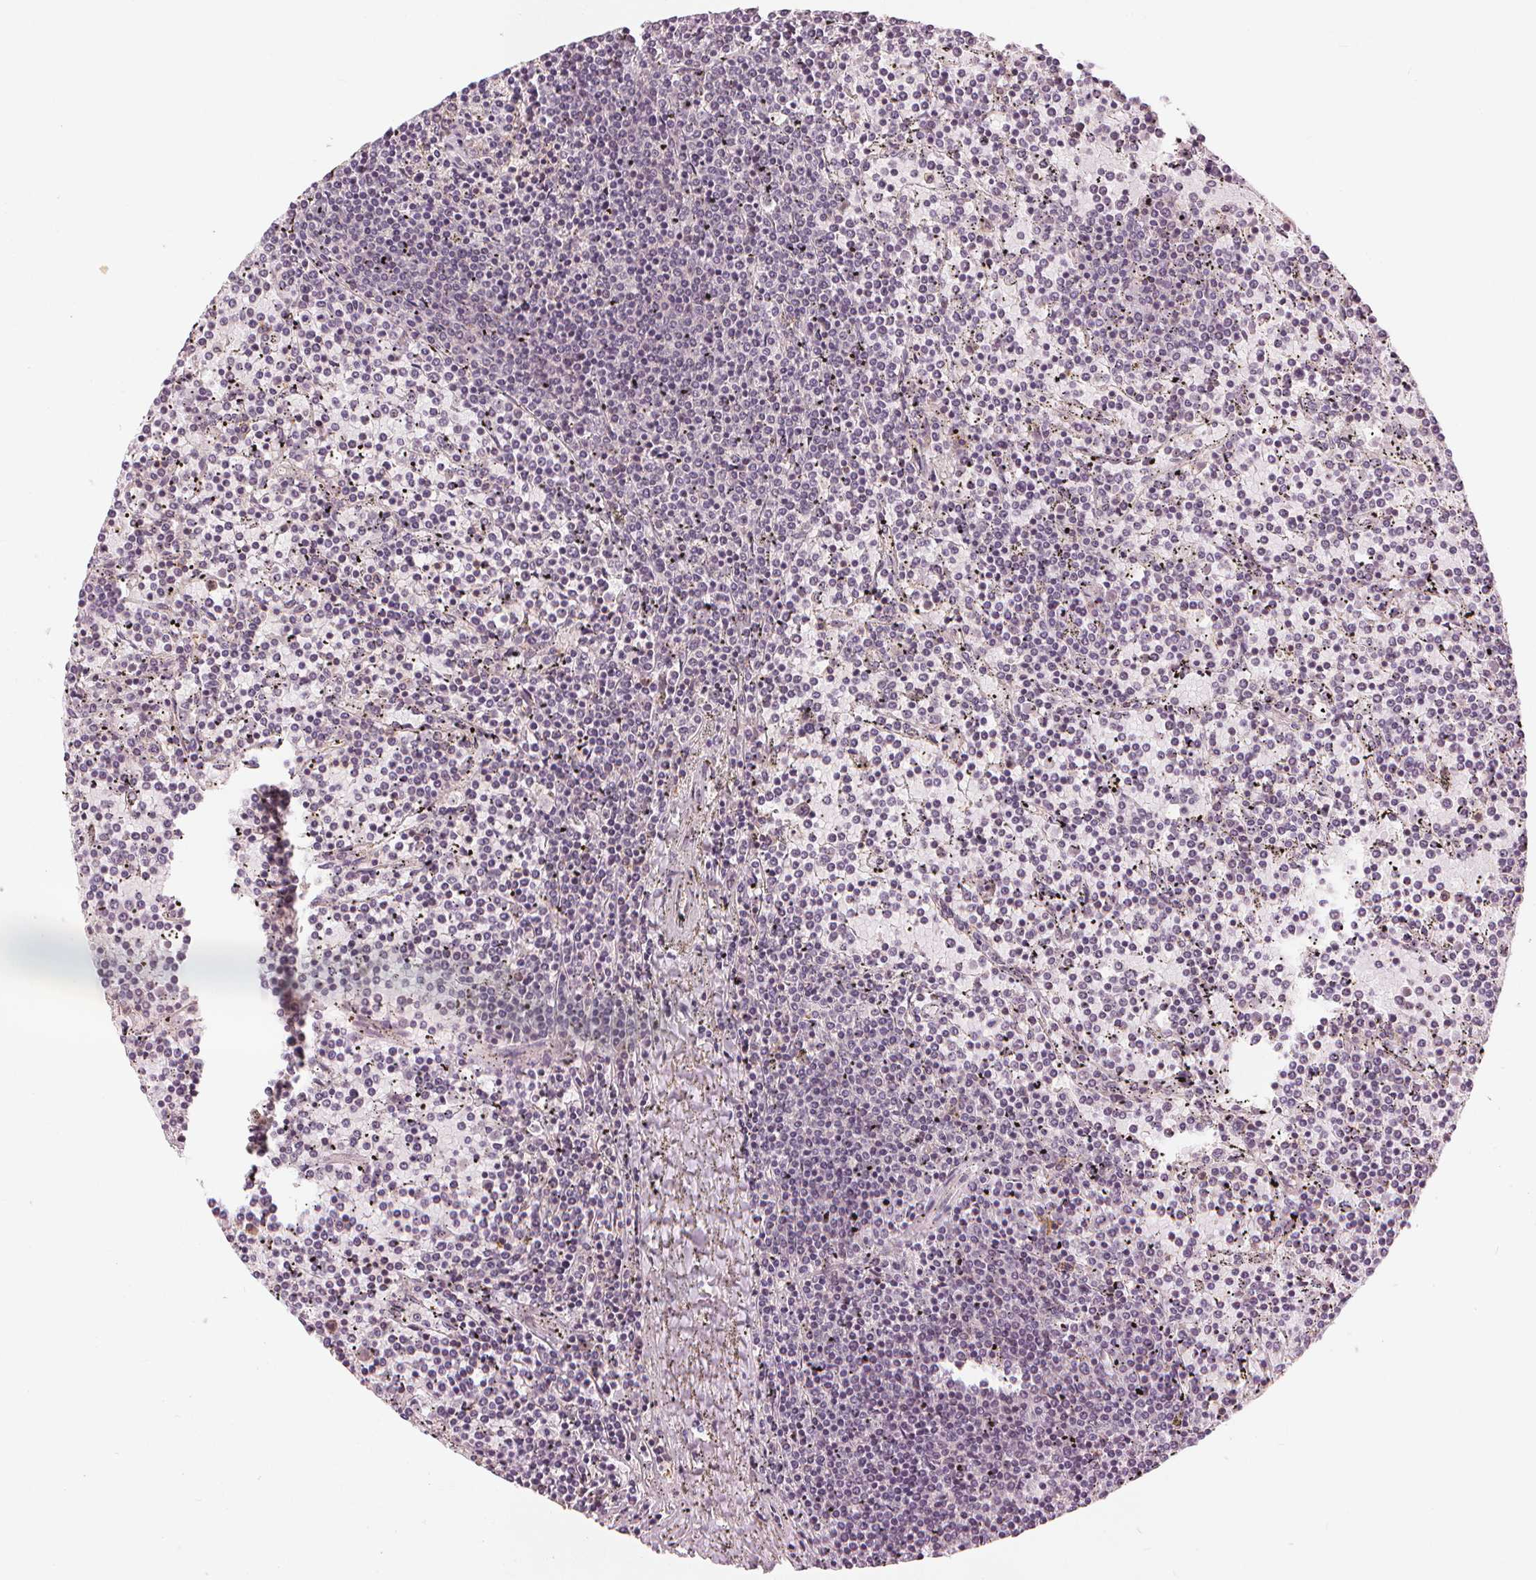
{"staining": {"intensity": "negative", "quantity": "none", "location": "none"}, "tissue": "lymphoma", "cell_type": "Tumor cells", "image_type": "cancer", "snomed": [{"axis": "morphology", "description": "Malignant lymphoma, non-Hodgkin's type, Low grade"}, {"axis": "topography", "description": "Spleen"}], "caption": "Immunohistochemistry (IHC) image of human lymphoma stained for a protein (brown), which reveals no staining in tumor cells.", "gene": "SLC34A1", "patient": {"sex": "female", "age": 77}}